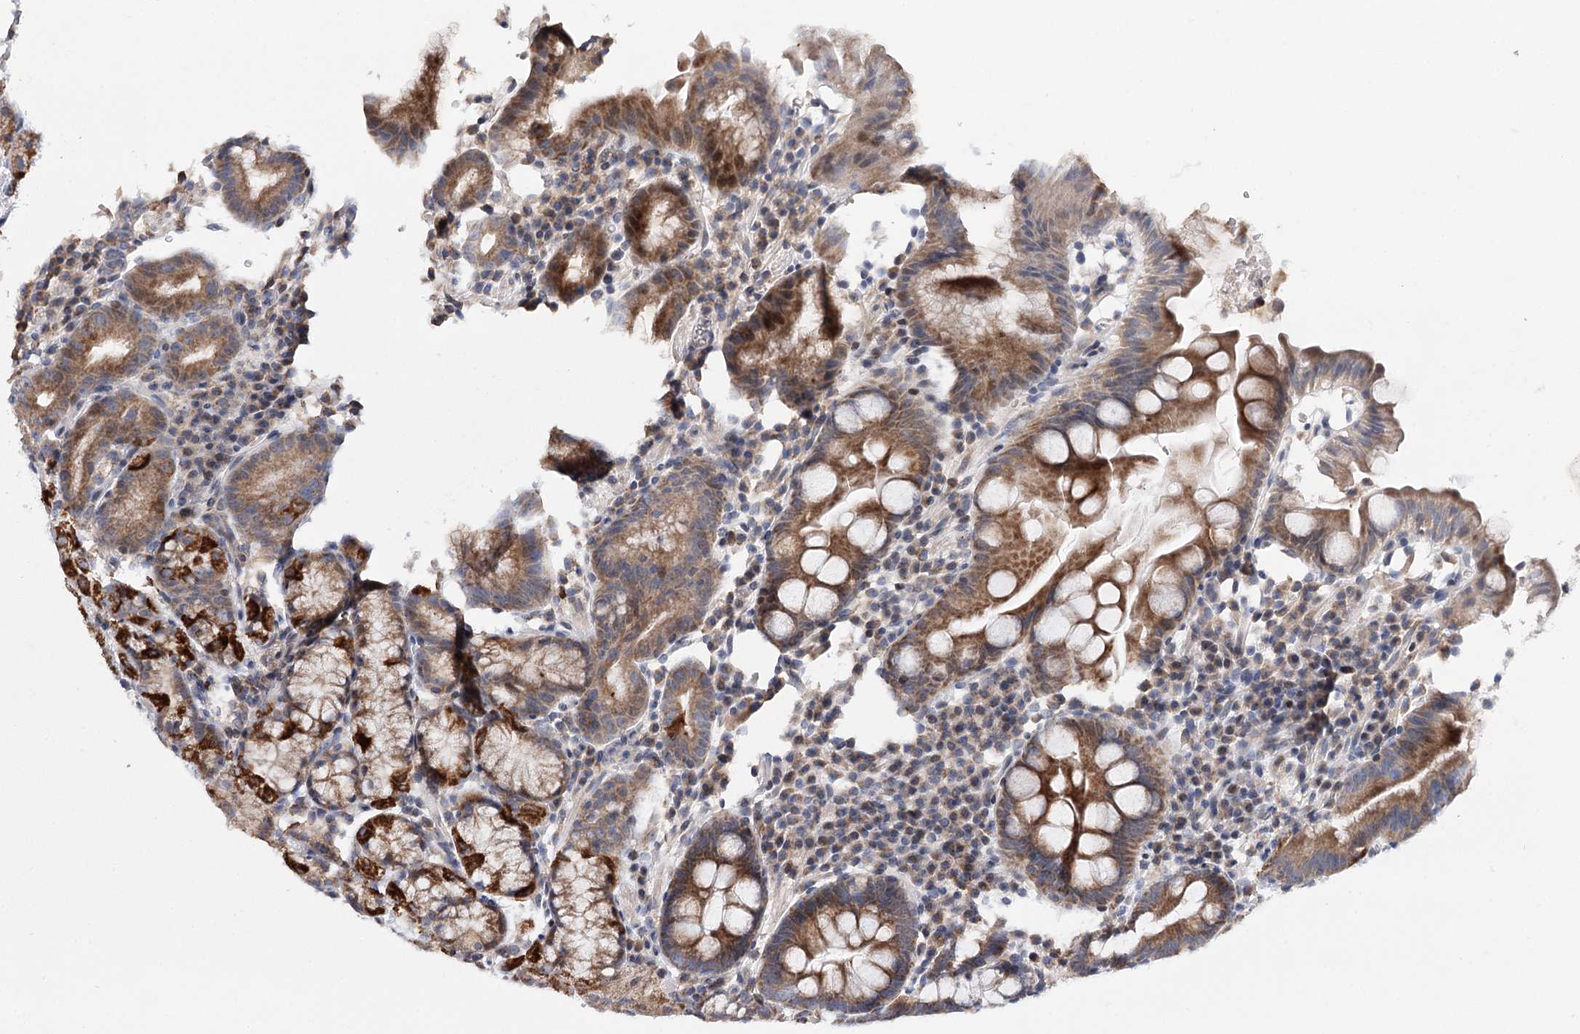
{"staining": {"intensity": "moderate", "quantity": "25%-75%", "location": "cytoplasmic/membranous"}, "tissue": "stomach", "cell_type": "Glandular cells", "image_type": "normal", "snomed": [{"axis": "morphology", "description": "Normal tissue, NOS"}, {"axis": "morphology", "description": "Inflammation, NOS"}, {"axis": "topography", "description": "Stomach"}], "caption": "Immunohistochemical staining of normal stomach shows medium levels of moderate cytoplasmic/membranous positivity in approximately 25%-75% of glandular cells. The staining was performed using DAB, with brown indicating positive protein expression. Nuclei are stained blue with hematoxylin.", "gene": "CFAP46", "patient": {"sex": "male", "age": 79}}